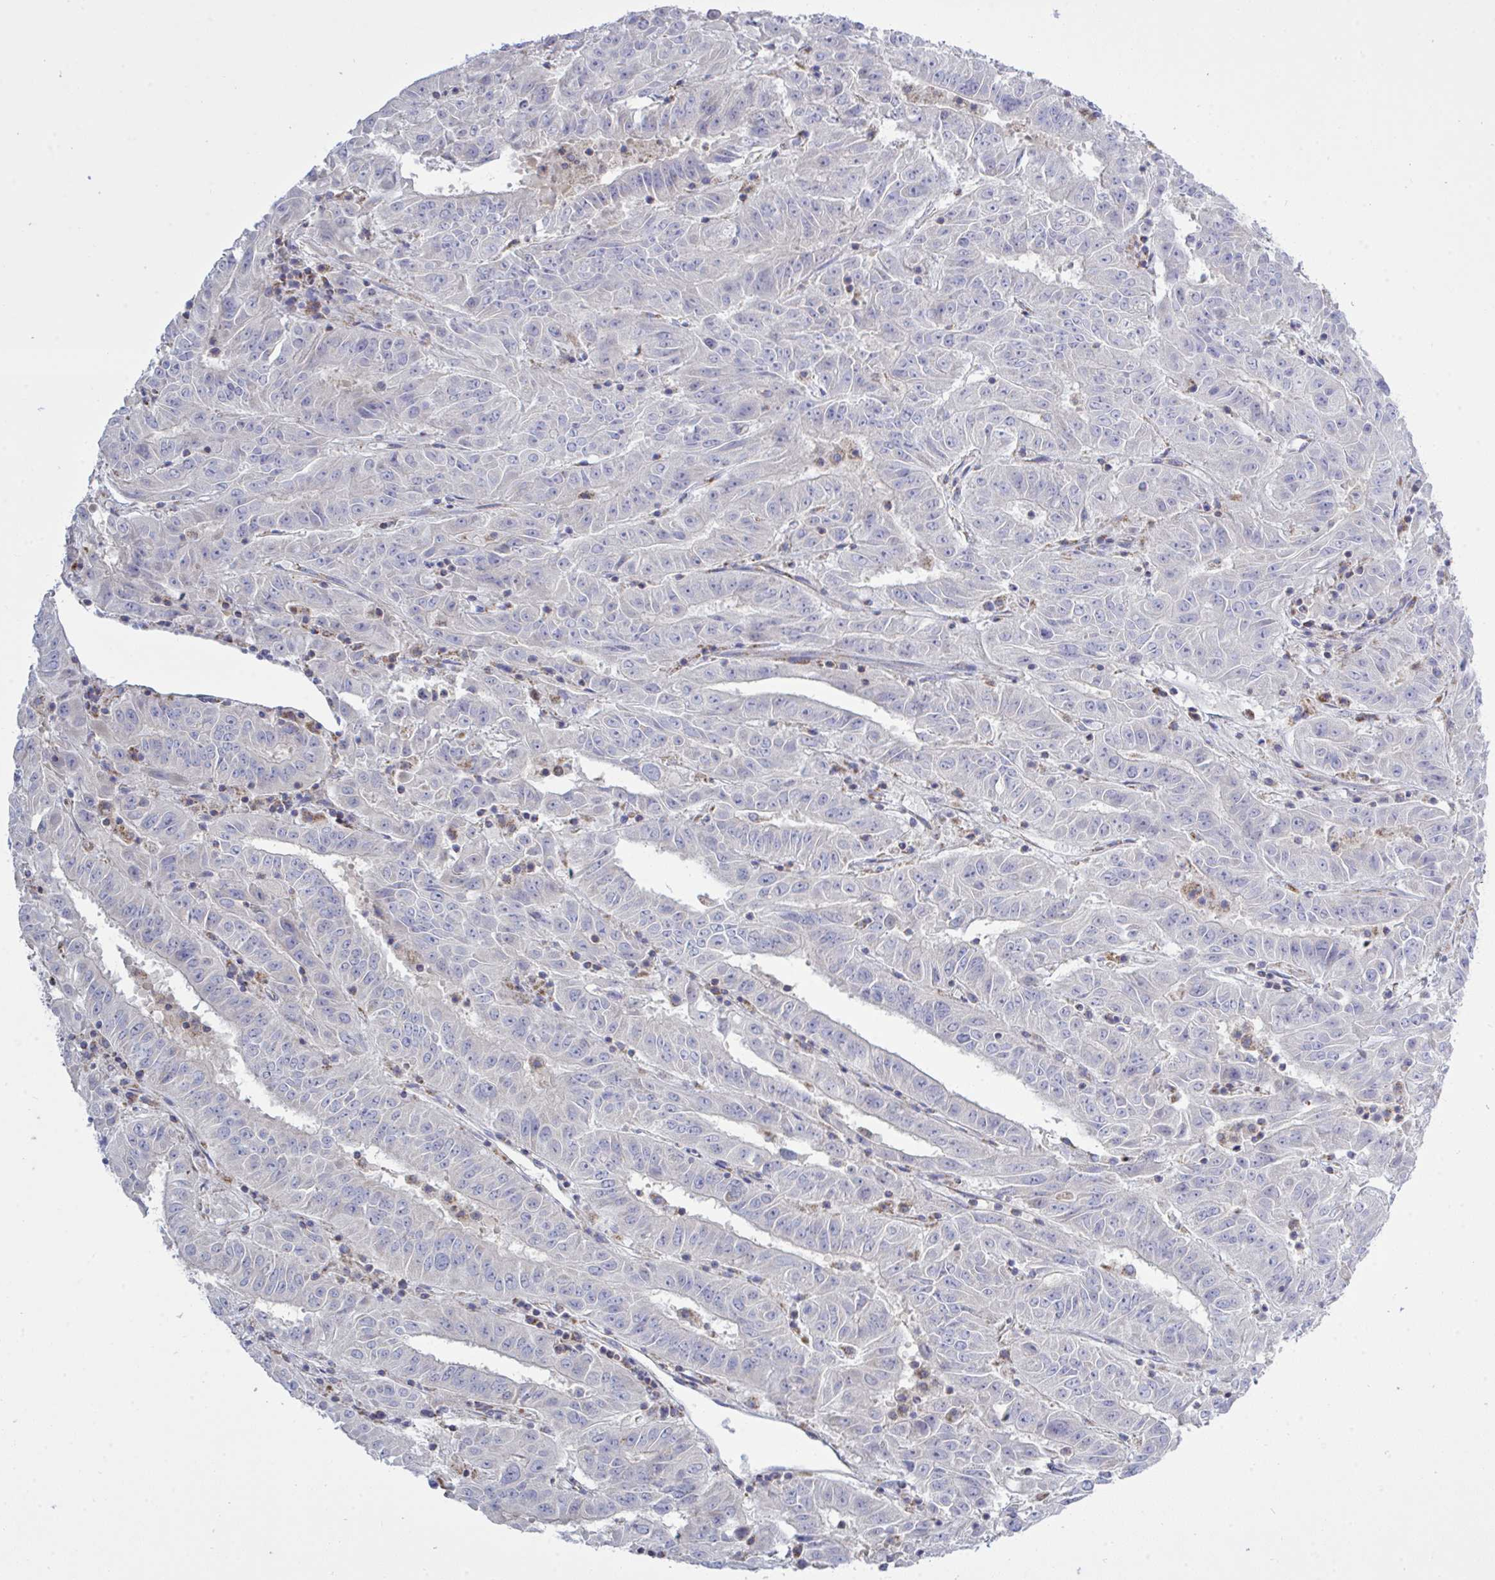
{"staining": {"intensity": "negative", "quantity": "none", "location": "none"}, "tissue": "pancreatic cancer", "cell_type": "Tumor cells", "image_type": "cancer", "snomed": [{"axis": "morphology", "description": "Adenocarcinoma, NOS"}, {"axis": "topography", "description": "Pancreas"}], "caption": "The photomicrograph demonstrates no staining of tumor cells in pancreatic cancer.", "gene": "NDUFA7", "patient": {"sex": "male", "age": 63}}